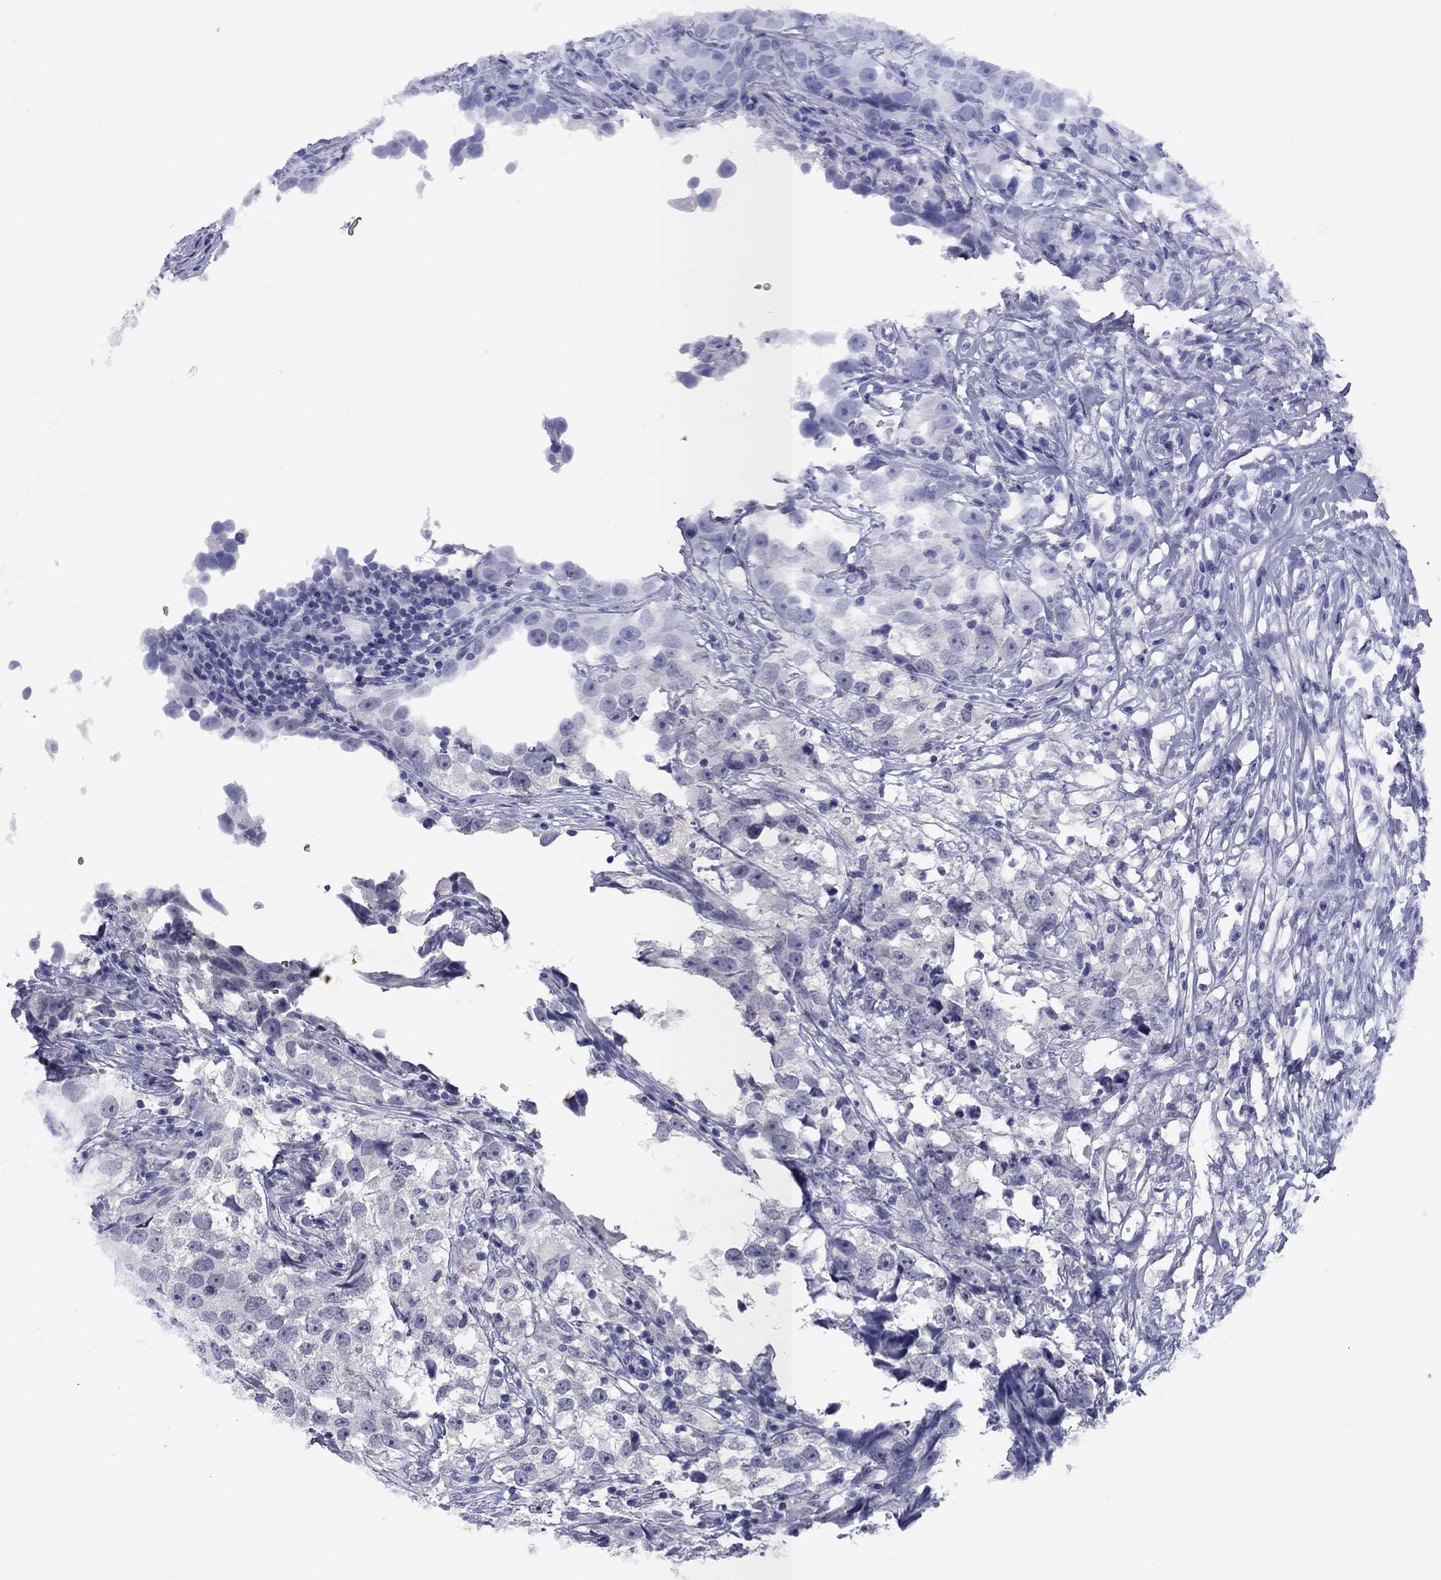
{"staining": {"intensity": "negative", "quantity": "none", "location": "none"}, "tissue": "testis cancer", "cell_type": "Tumor cells", "image_type": "cancer", "snomed": [{"axis": "morphology", "description": "Seminoma, NOS"}, {"axis": "topography", "description": "Testis"}], "caption": "Immunohistochemistry (IHC) histopathology image of neoplastic tissue: human testis seminoma stained with DAB shows no significant protein staining in tumor cells.", "gene": "HAO1", "patient": {"sex": "male", "age": 46}}